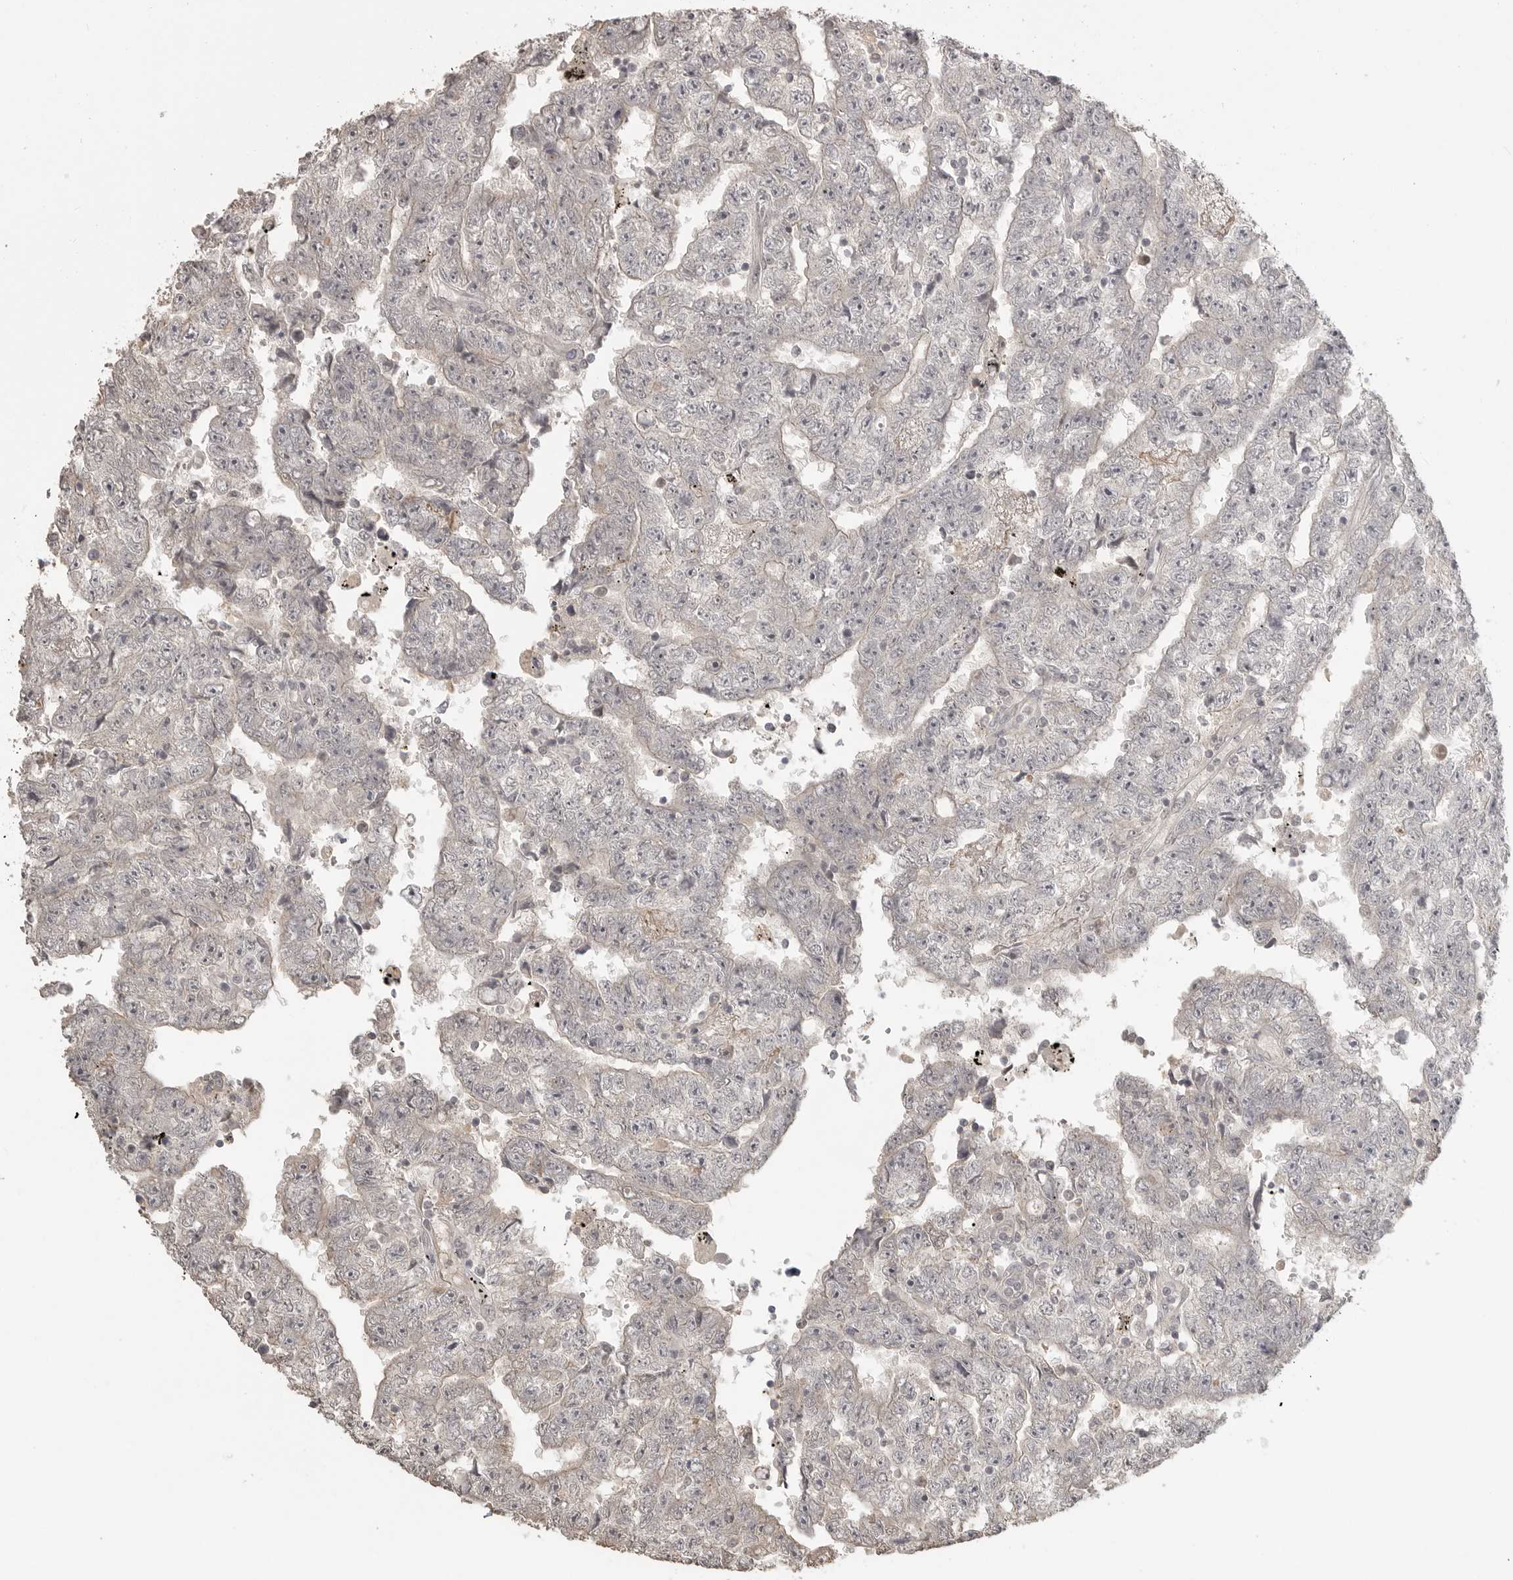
{"staining": {"intensity": "negative", "quantity": "none", "location": "none"}, "tissue": "testis cancer", "cell_type": "Tumor cells", "image_type": "cancer", "snomed": [{"axis": "morphology", "description": "Carcinoma, Embryonal, NOS"}, {"axis": "topography", "description": "Testis"}], "caption": "Testis cancer was stained to show a protein in brown. There is no significant expression in tumor cells.", "gene": "SMG8", "patient": {"sex": "male", "age": 25}}